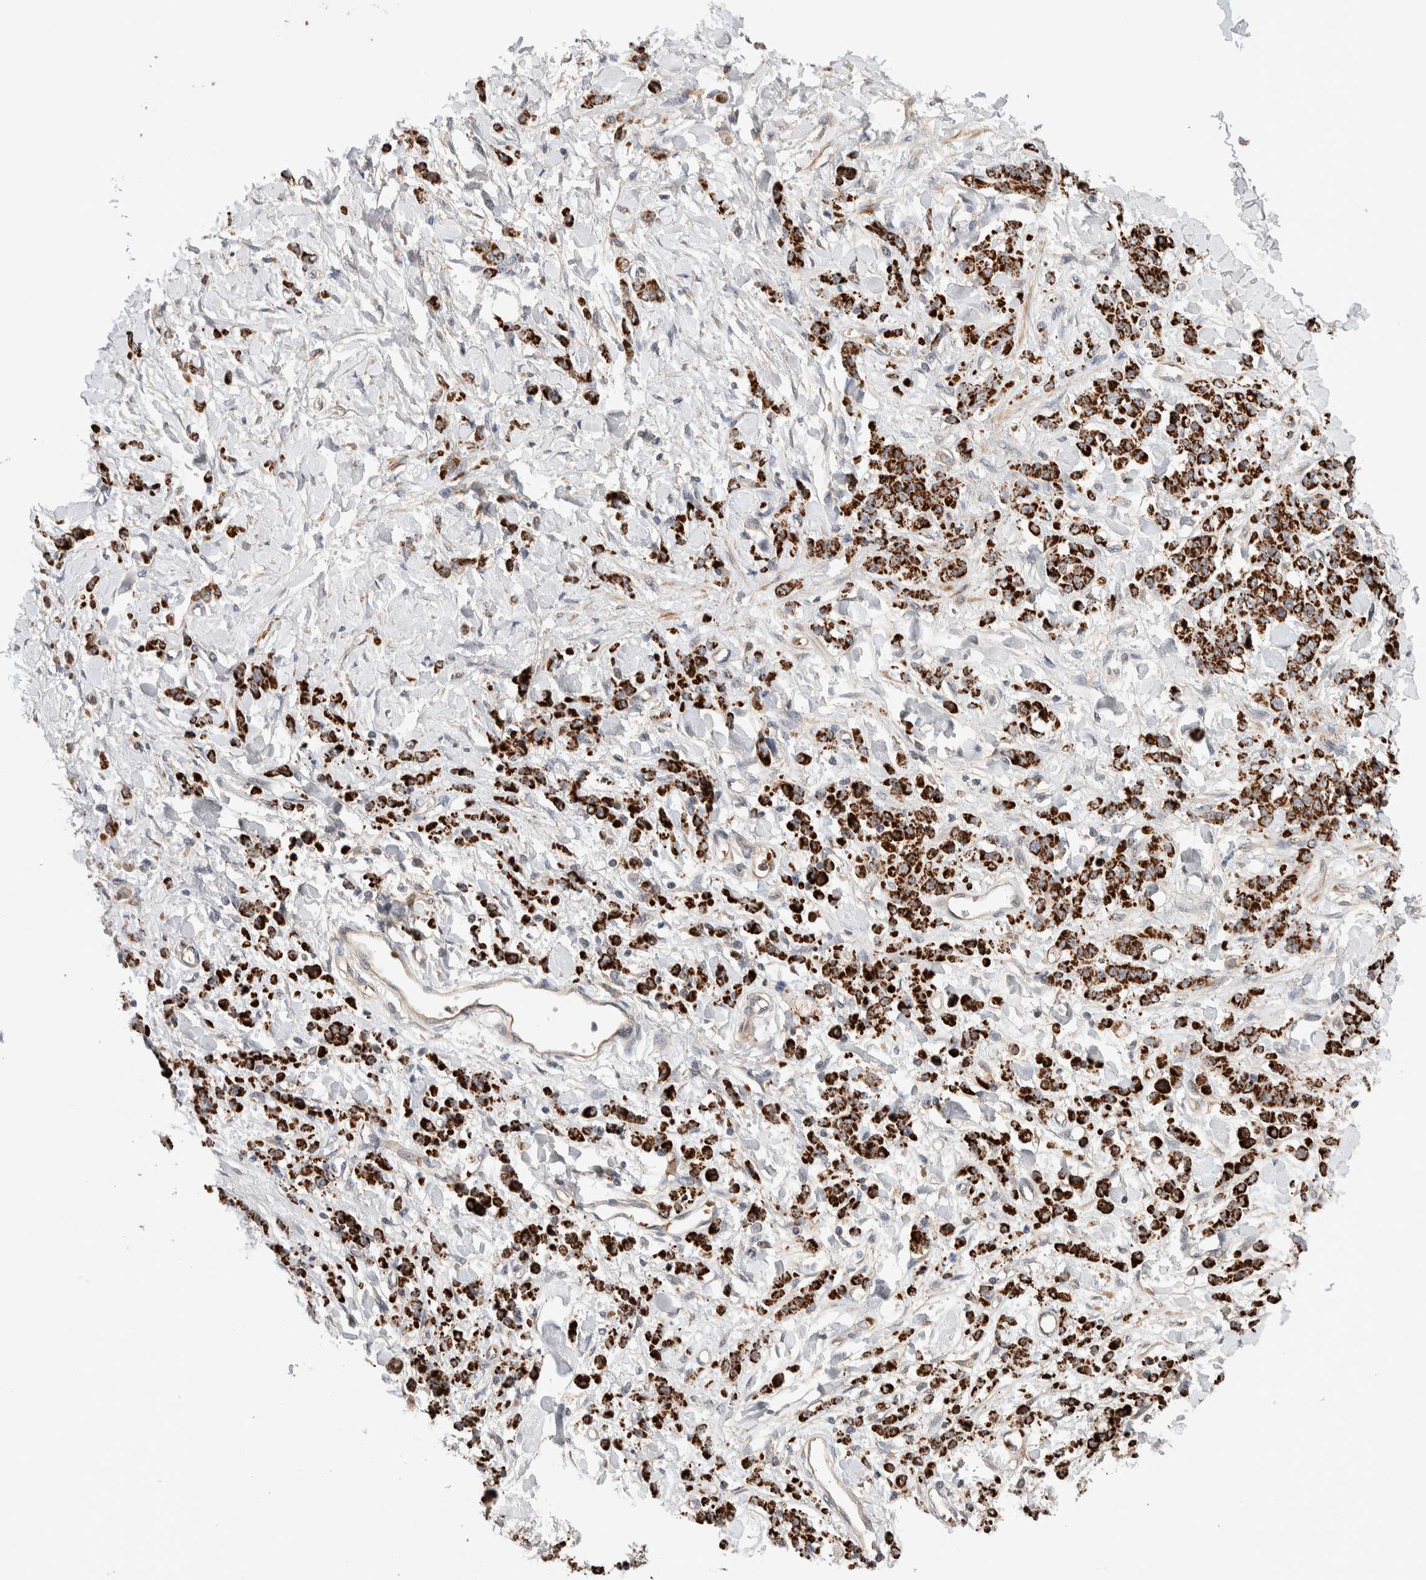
{"staining": {"intensity": "strong", "quantity": ">75%", "location": "cytoplasmic/membranous"}, "tissue": "stomach cancer", "cell_type": "Tumor cells", "image_type": "cancer", "snomed": [{"axis": "morphology", "description": "Normal tissue, NOS"}, {"axis": "morphology", "description": "Adenocarcinoma, NOS"}, {"axis": "topography", "description": "Stomach"}], "caption": "Protein staining exhibits strong cytoplasmic/membranous expression in approximately >75% of tumor cells in stomach cancer.", "gene": "WDR91", "patient": {"sex": "male", "age": 82}}